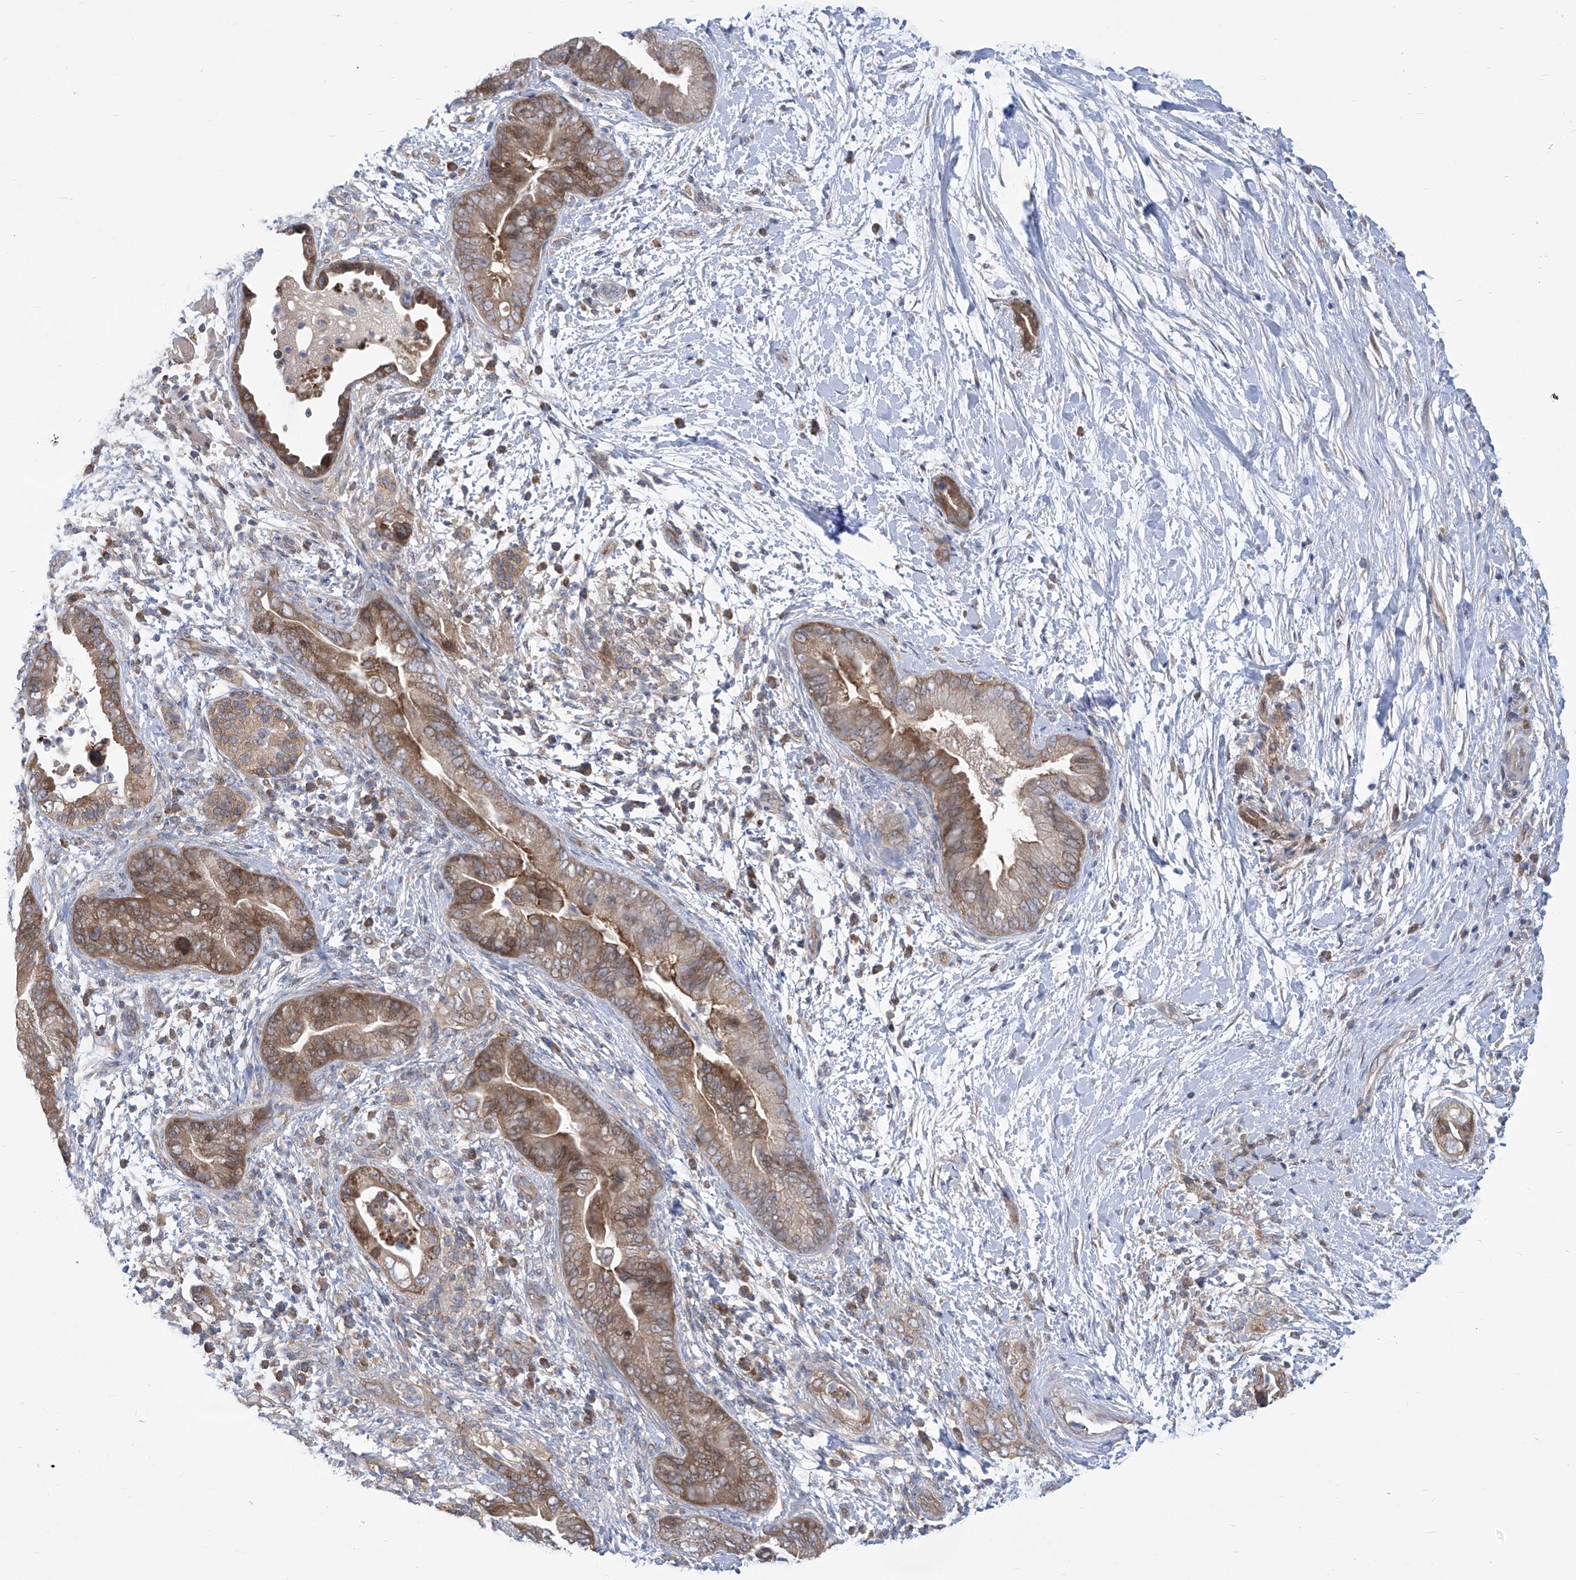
{"staining": {"intensity": "weak", "quantity": ">75%", "location": "cytoplasmic/membranous"}, "tissue": "pancreatic cancer", "cell_type": "Tumor cells", "image_type": "cancer", "snomed": [{"axis": "morphology", "description": "Adenocarcinoma, NOS"}, {"axis": "topography", "description": "Pancreas"}], "caption": "Brown immunohistochemical staining in human pancreatic adenocarcinoma exhibits weak cytoplasmic/membranous expression in about >75% of tumor cells. Using DAB (3,3'-diaminobenzidine) (brown) and hematoxylin (blue) stains, captured at high magnification using brightfield microscopy.", "gene": "EIF3M", "patient": {"sex": "male", "age": 75}}